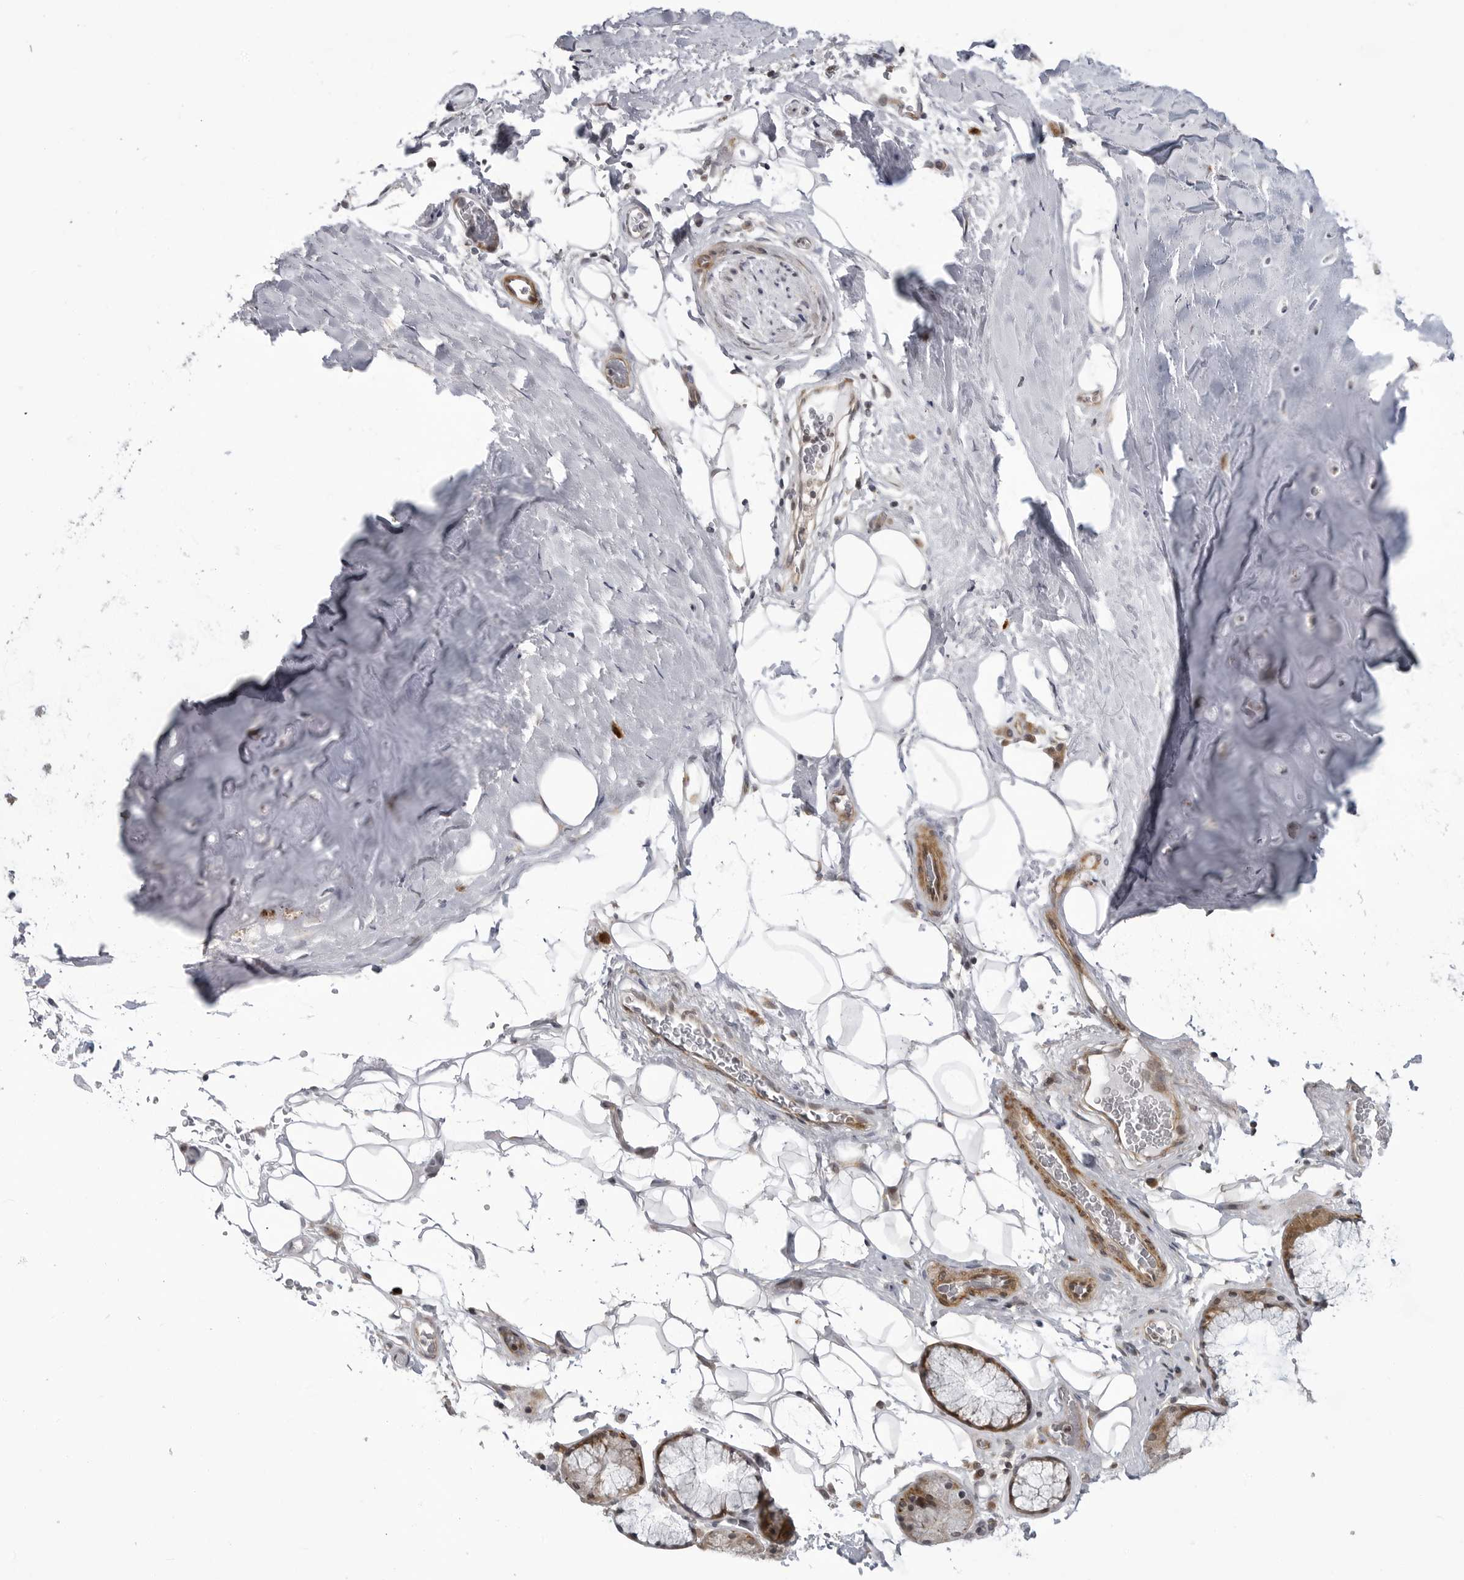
{"staining": {"intensity": "negative", "quantity": "none", "location": "none"}, "tissue": "adipose tissue", "cell_type": "Adipocytes", "image_type": "normal", "snomed": [{"axis": "morphology", "description": "Normal tissue, NOS"}, {"axis": "topography", "description": "Cartilage tissue"}], "caption": "DAB (3,3'-diaminobenzidine) immunohistochemical staining of benign human adipose tissue displays no significant staining in adipocytes.", "gene": "ADAMTS5", "patient": {"sex": "female", "age": 63}}